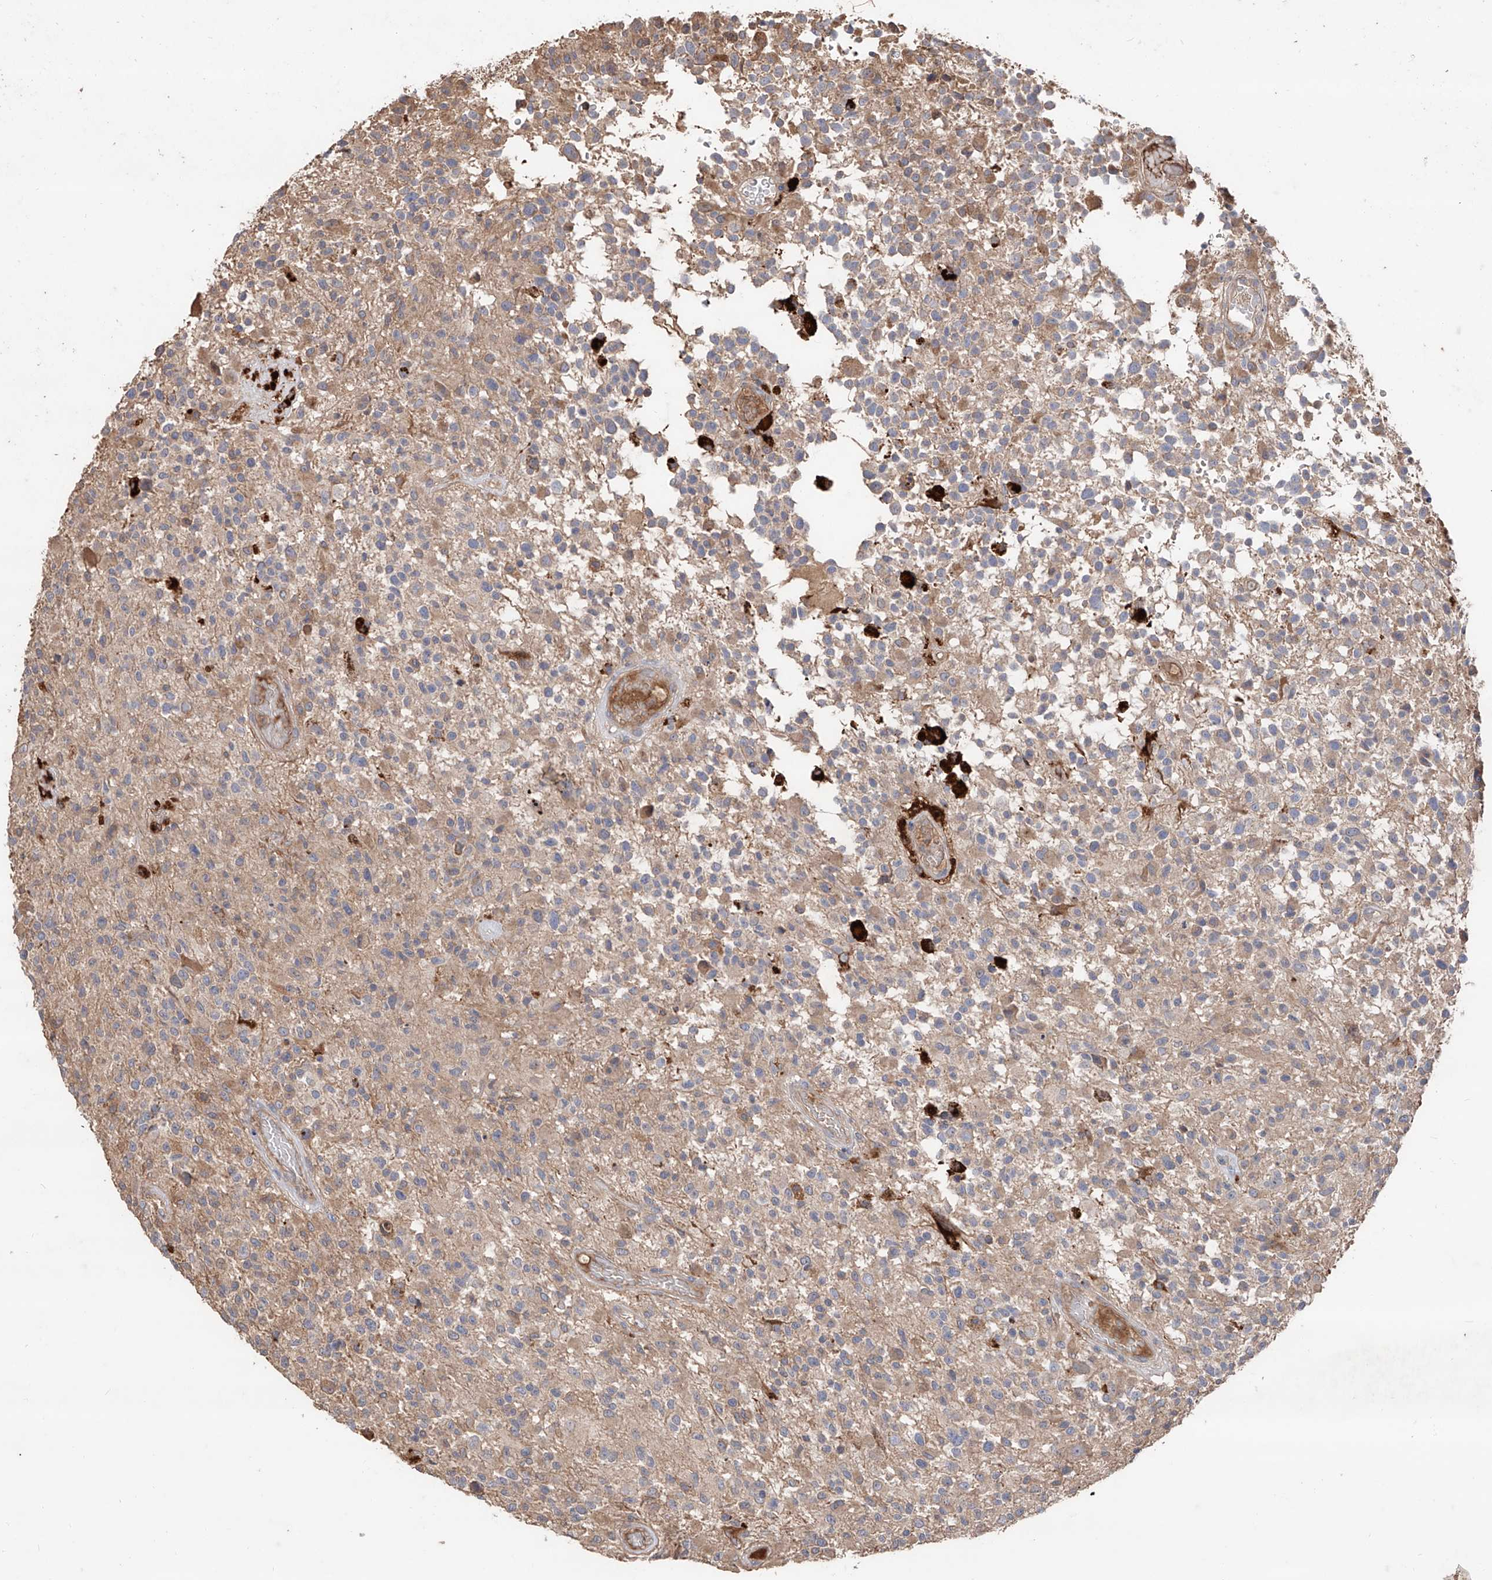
{"staining": {"intensity": "negative", "quantity": "none", "location": "none"}, "tissue": "glioma", "cell_type": "Tumor cells", "image_type": "cancer", "snomed": [{"axis": "morphology", "description": "Glioma, malignant, High grade"}, {"axis": "morphology", "description": "Glioblastoma, NOS"}, {"axis": "topography", "description": "Brain"}], "caption": "A high-resolution photomicrograph shows IHC staining of glioma, which shows no significant expression in tumor cells. (DAB (3,3'-diaminobenzidine) IHC, high magnification).", "gene": "EDN1", "patient": {"sex": "male", "age": 60}}